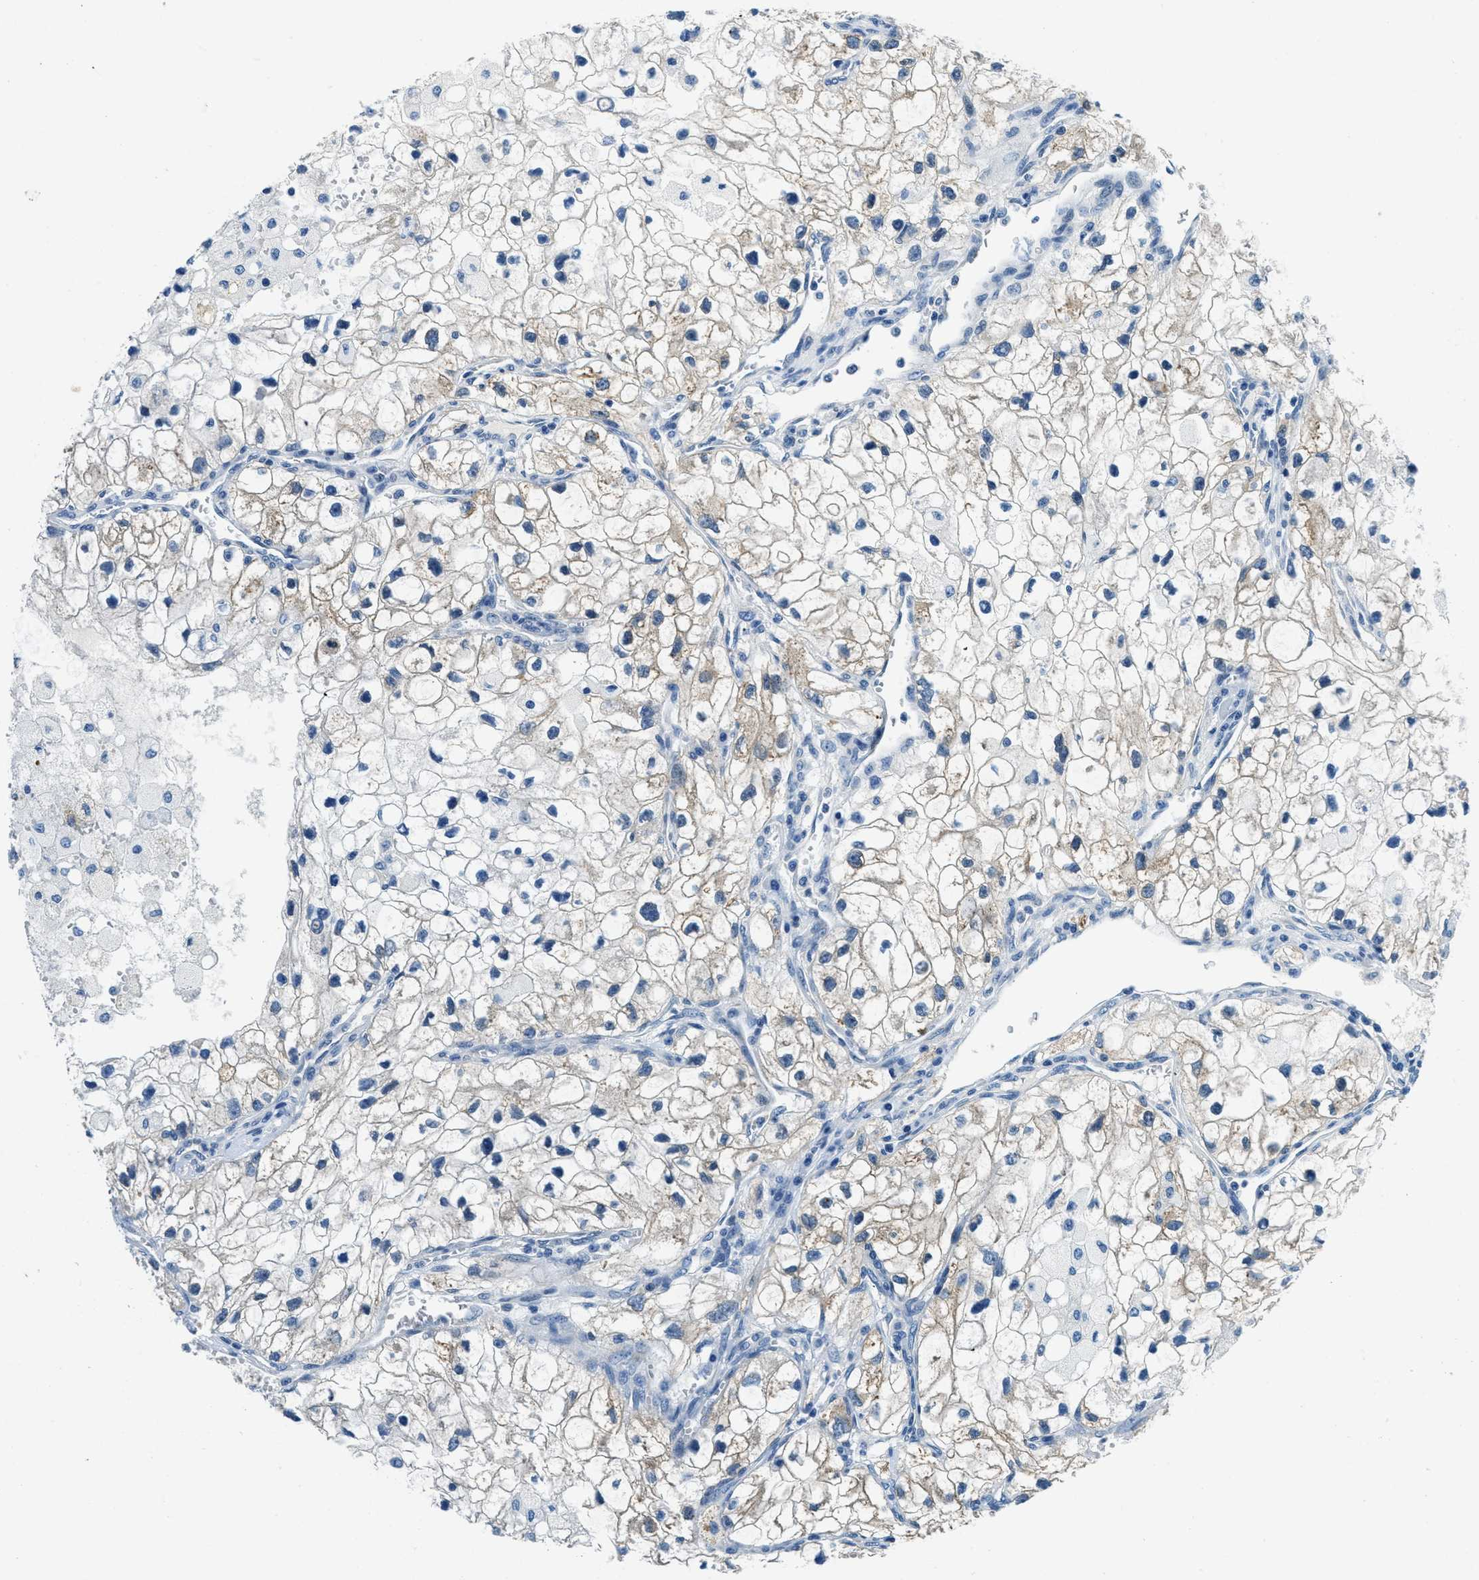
{"staining": {"intensity": "weak", "quantity": ">75%", "location": "cytoplasmic/membranous"}, "tissue": "renal cancer", "cell_type": "Tumor cells", "image_type": "cancer", "snomed": [{"axis": "morphology", "description": "Adenocarcinoma, NOS"}, {"axis": "topography", "description": "Kidney"}], "caption": "Human renal cancer (adenocarcinoma) stained with a brown dye demonstrates weak cytoplasmic/membranous positive staining in about >75% of tumor cells.", "gene": "UBAC2", "patient": {"sex": "female", "age": 70}}